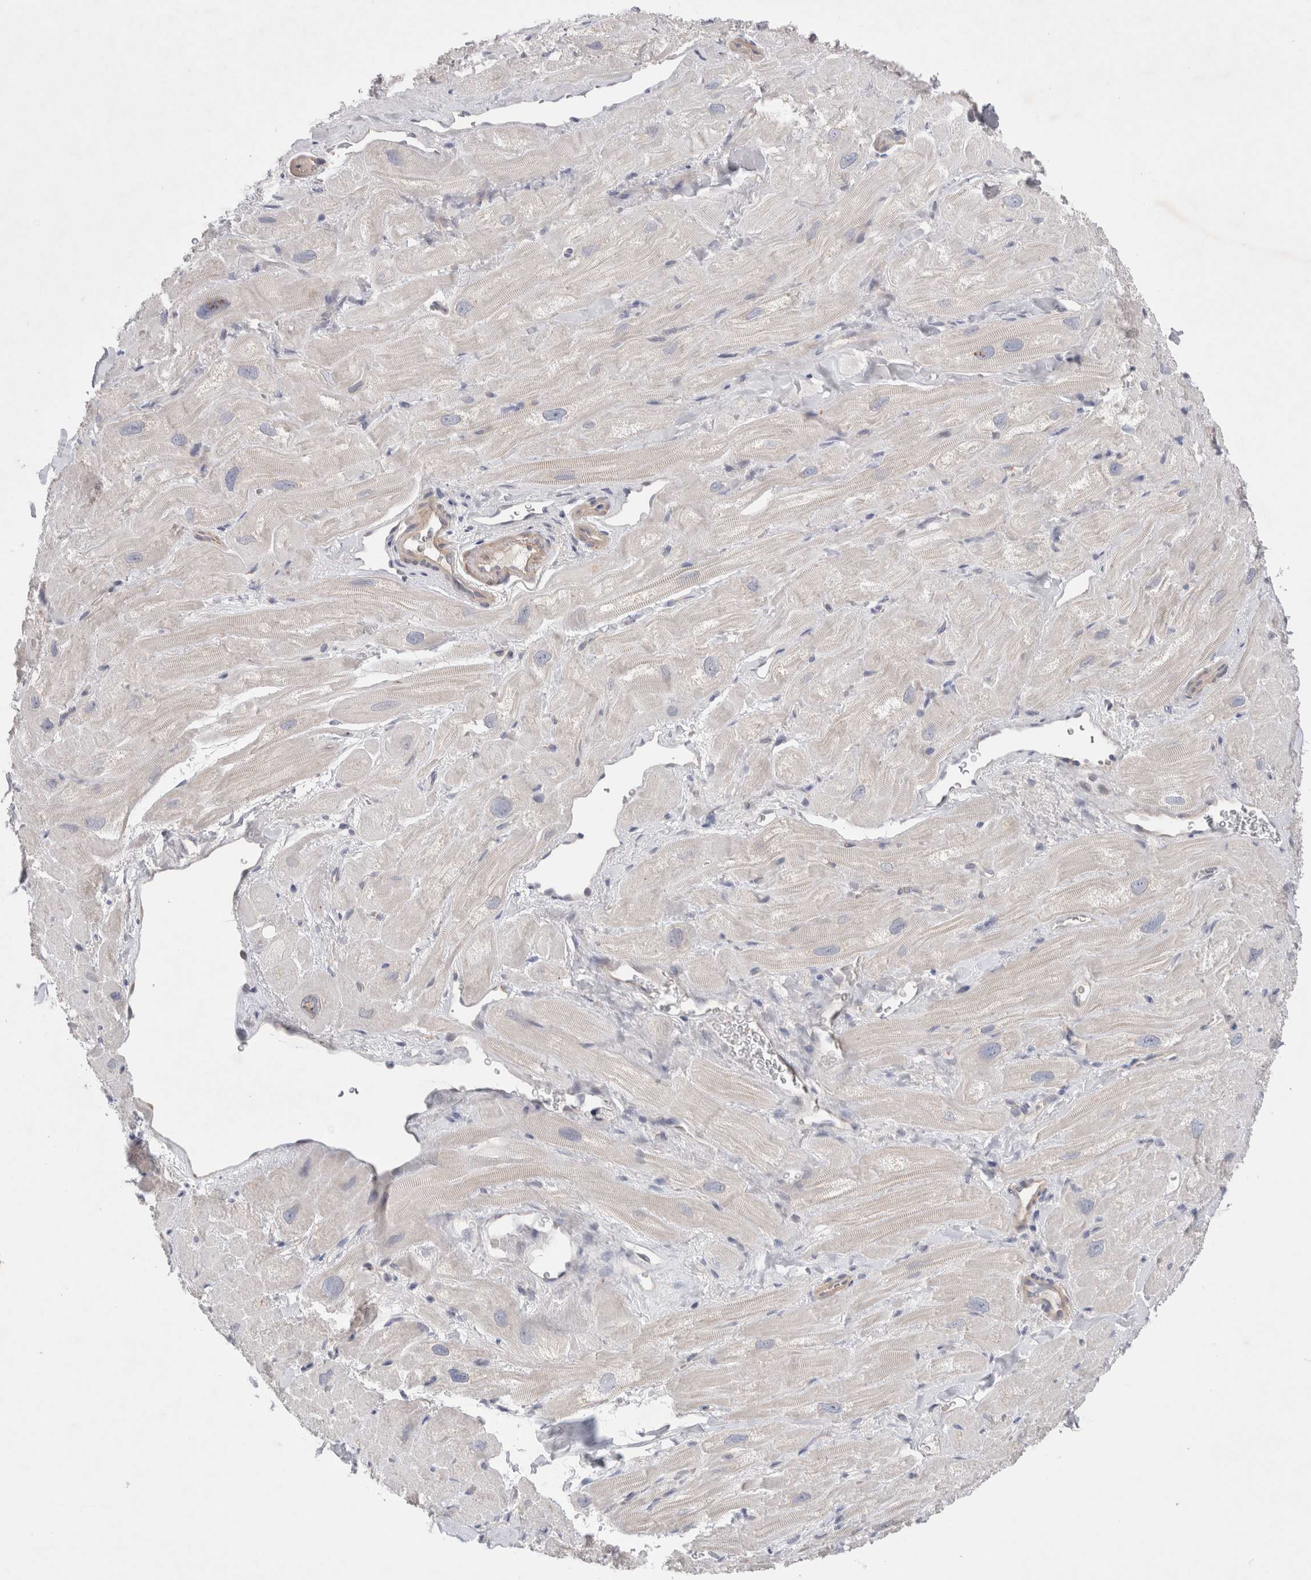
{"staining": {"intensity": "negative", "quantity": "none", "location": "none"}, "tissue": "heart muscle", "cell_type": "Cardiomyocytes", "image_type": "normal", "snomed": [{"axis": "morphology", "description": "Normal tissue, NOS"}, {"axis": "topography", "description": "Heart"}], "caption": "Immunohistochemistry (IHC) of benign human heart muscle reveals no expression in cardiomyocytes.", "gene": "WIPF2", "patient": {"sex": "male", "age": 49}}